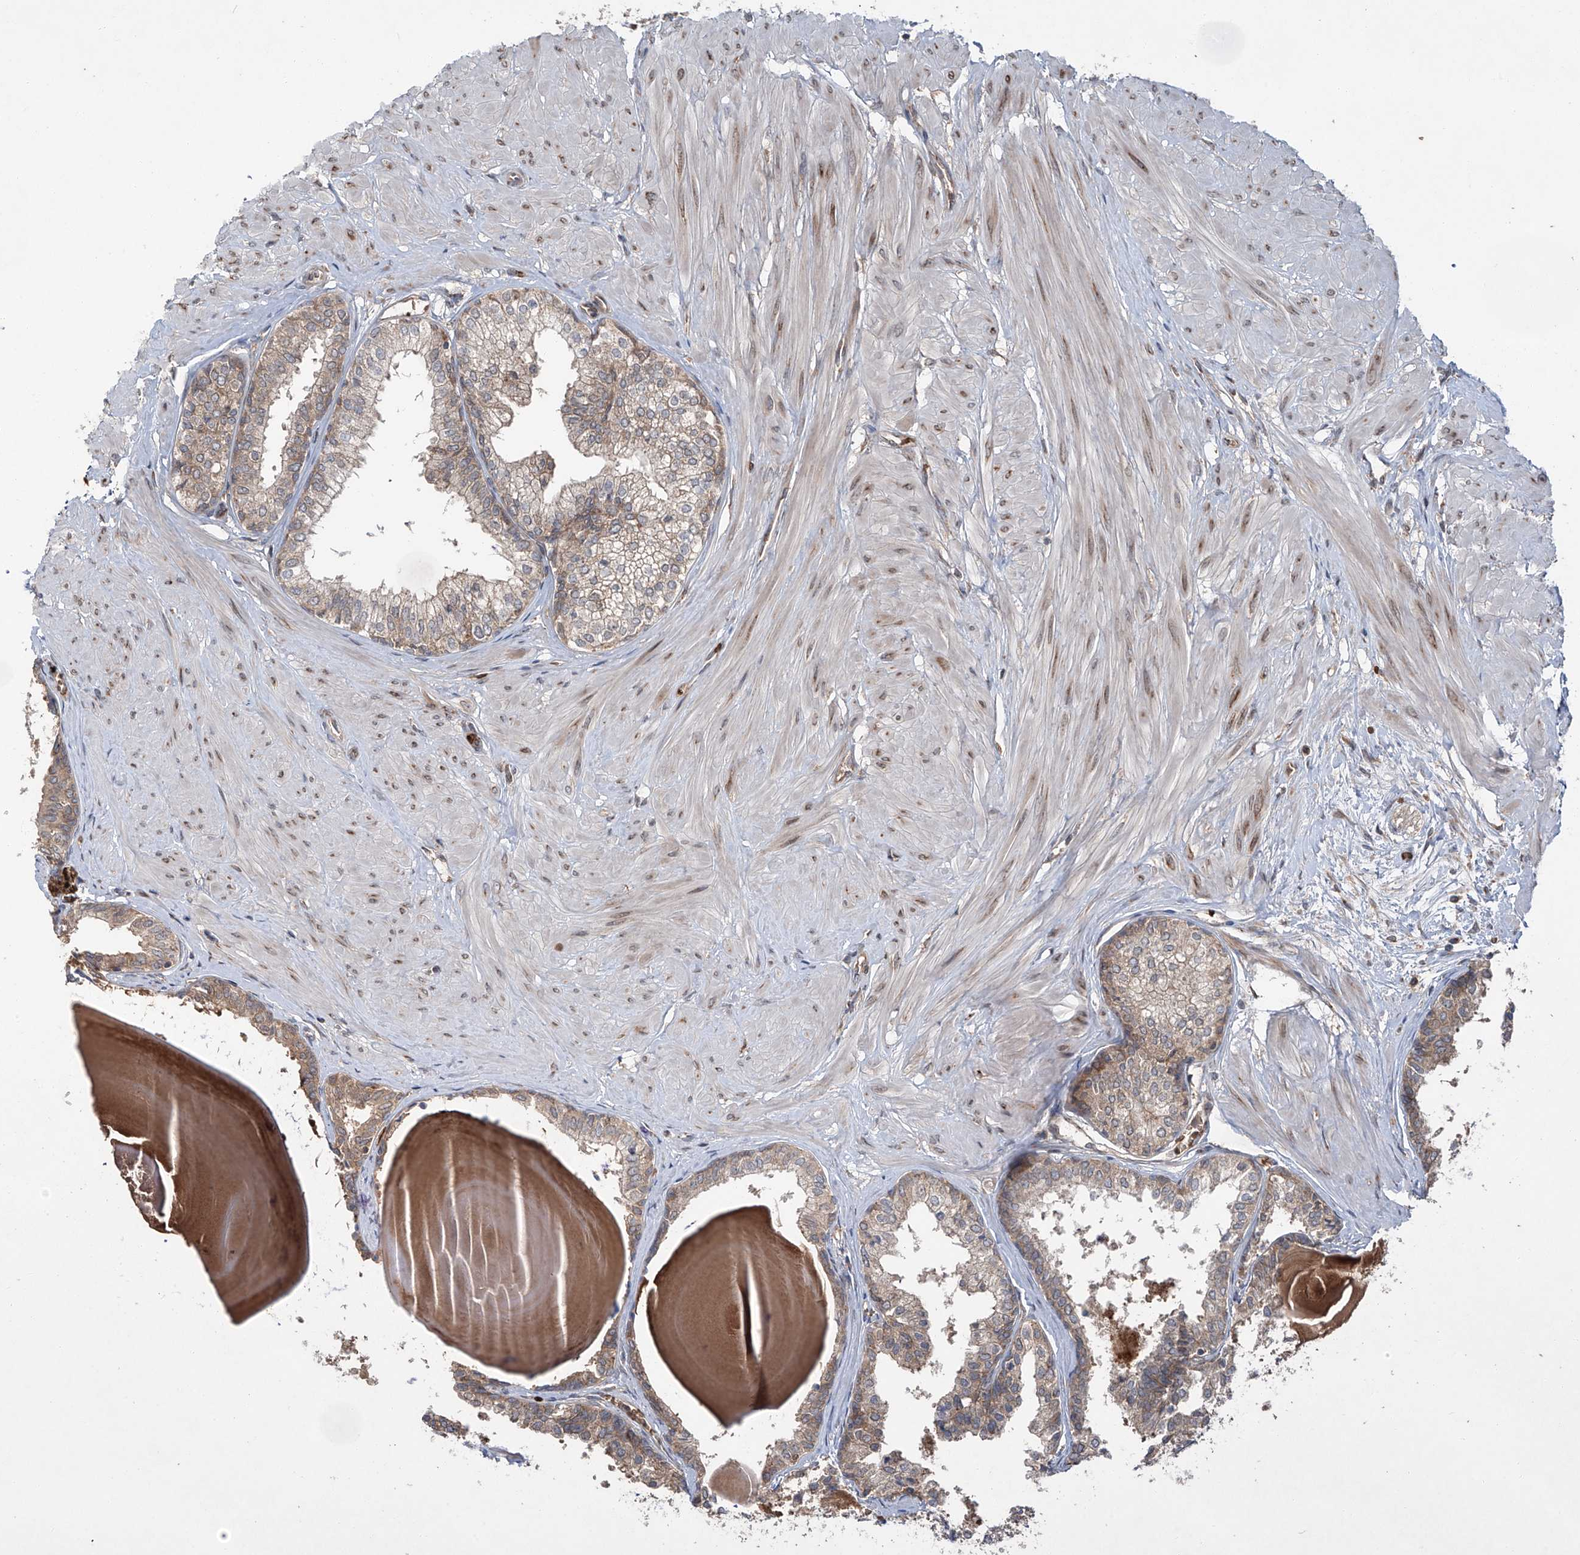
{"staining": {"intensity": "moderate", "quantity": ">75%", "location": "cytoplasmic/membranous"}, "tissue": "prostate", "cell_type": "Glandular cells", "image_type": "normal", "snomed": [{"axis": "morphology", "description": "Normal tissue, NOS"}, {"axis": "topography", "description": "Prostate"}], "caption": "This is a photomicrograph of immunohistochemistry (IHC) staining of benign prostate, which shows moderate positivity in the cytoplasmic/membranous of glandular cells.", "gene": "ZDHHC9", "patient": {"sex": "male", "age": 48}}